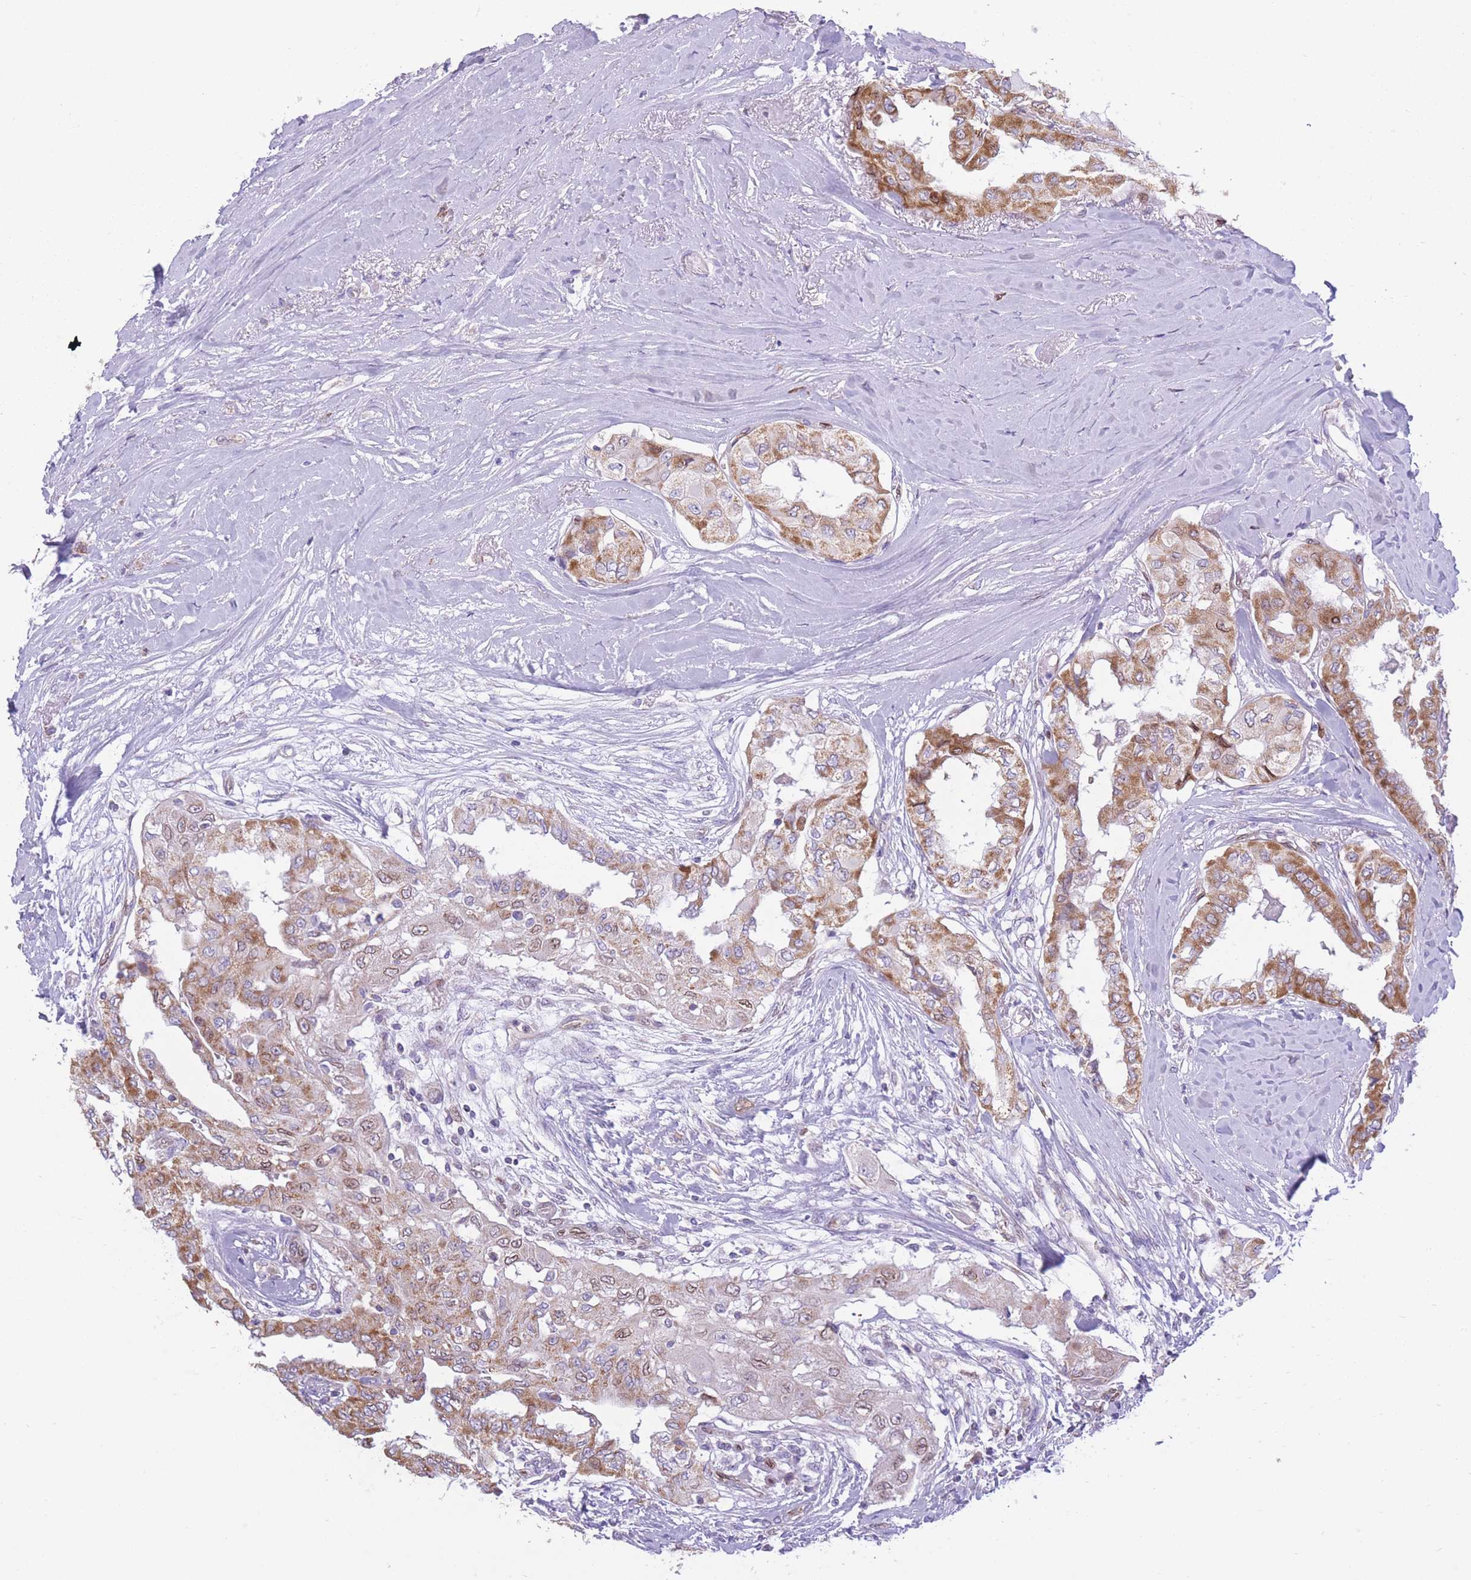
{"staining": {"intensity": "moderate", "quantity": ">75%", "location": "cytoplasmic/membranous"}, "tissue": "thyroid cancer", "cell_type": "Tumor cells", "image_type": "cancer", "snomed": [{"axis": "morphology", "description": "Papillary adenocarcinoma, NOS"}, {"axis": "topography", "description": "Thyroid gland"}], "caption": "Immunohistochemistry micrograph of thyroid cancer stained for a protein (brown), which displays medium levels of moderate cytoplasmic/membranous staining in approximately >75% of tumor cells.", "gene": "PDHA1", "patient": {"sex": "female", "age": 59}}